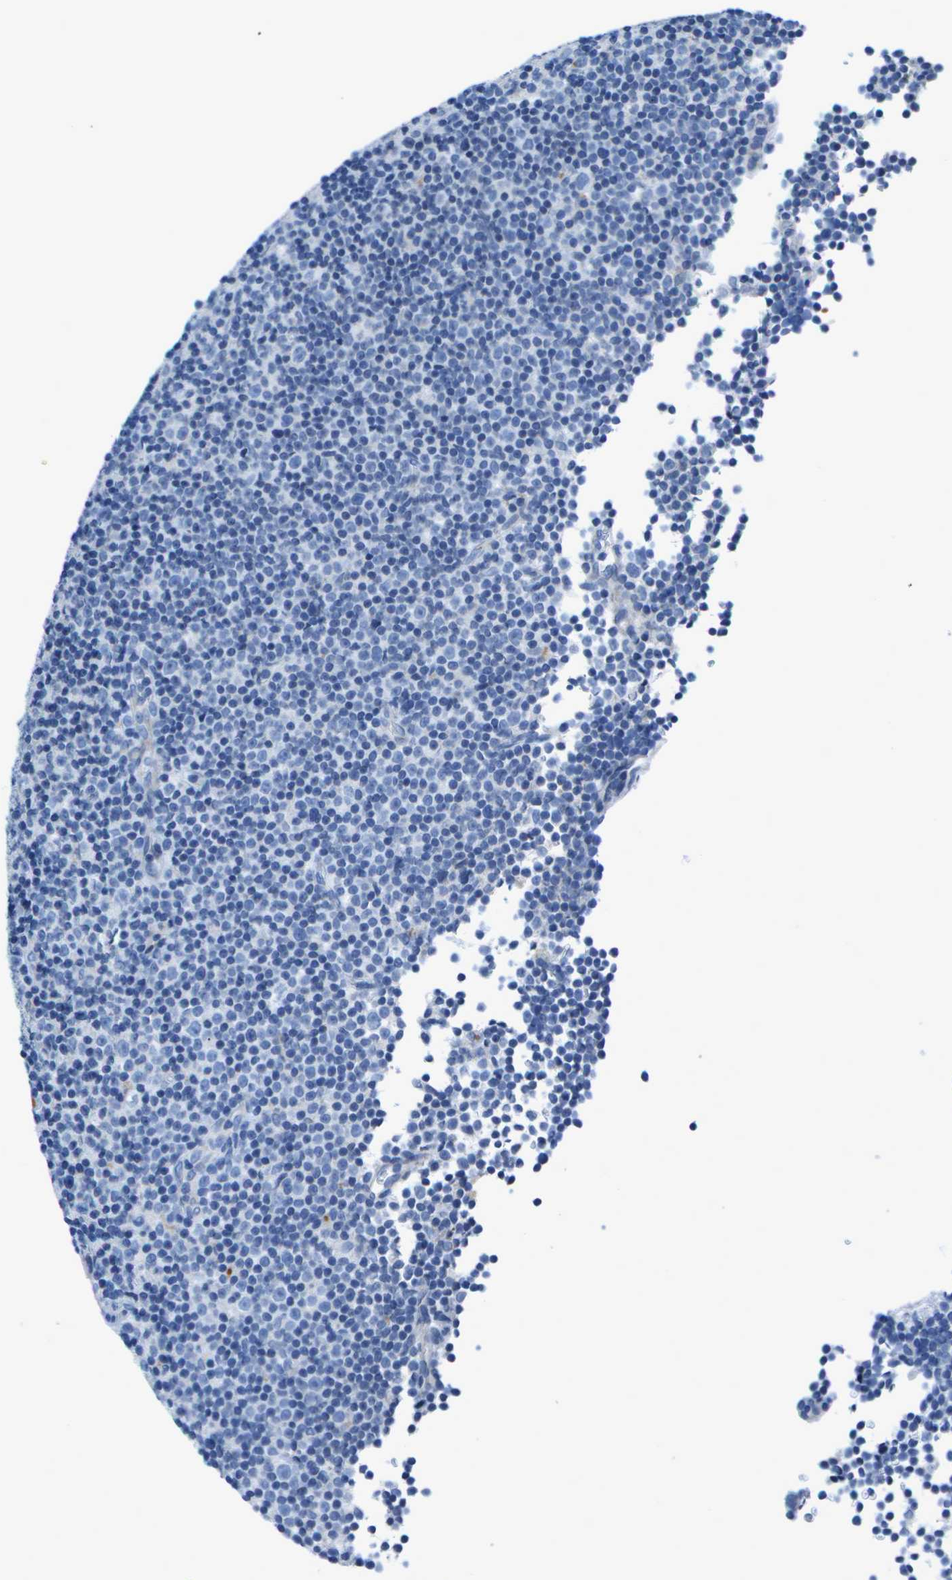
{"staining": {"intensity": "negative", "quantity": "none", "location": "none"}, "tissue": "lymphoma", "cell_type": "Tumor cells", "image_type": "cancer", "snomed": [{"axis": "morphology", "description": "Malignant lymphoma, non-Hodgkin's type, Low grade"}, {"axis": "topography", "description": "Lymph node"}], "caption": "IHC photomicrograph of neoplastic tissue: human lymphoma stained with DAB displays no significant protein positivity in tumor cells. (DAB immunohistochemistry (IHC) with hematoxylin counter stain).", "gene": "DCT", "patient": {"sex": "female", "age": 67}}